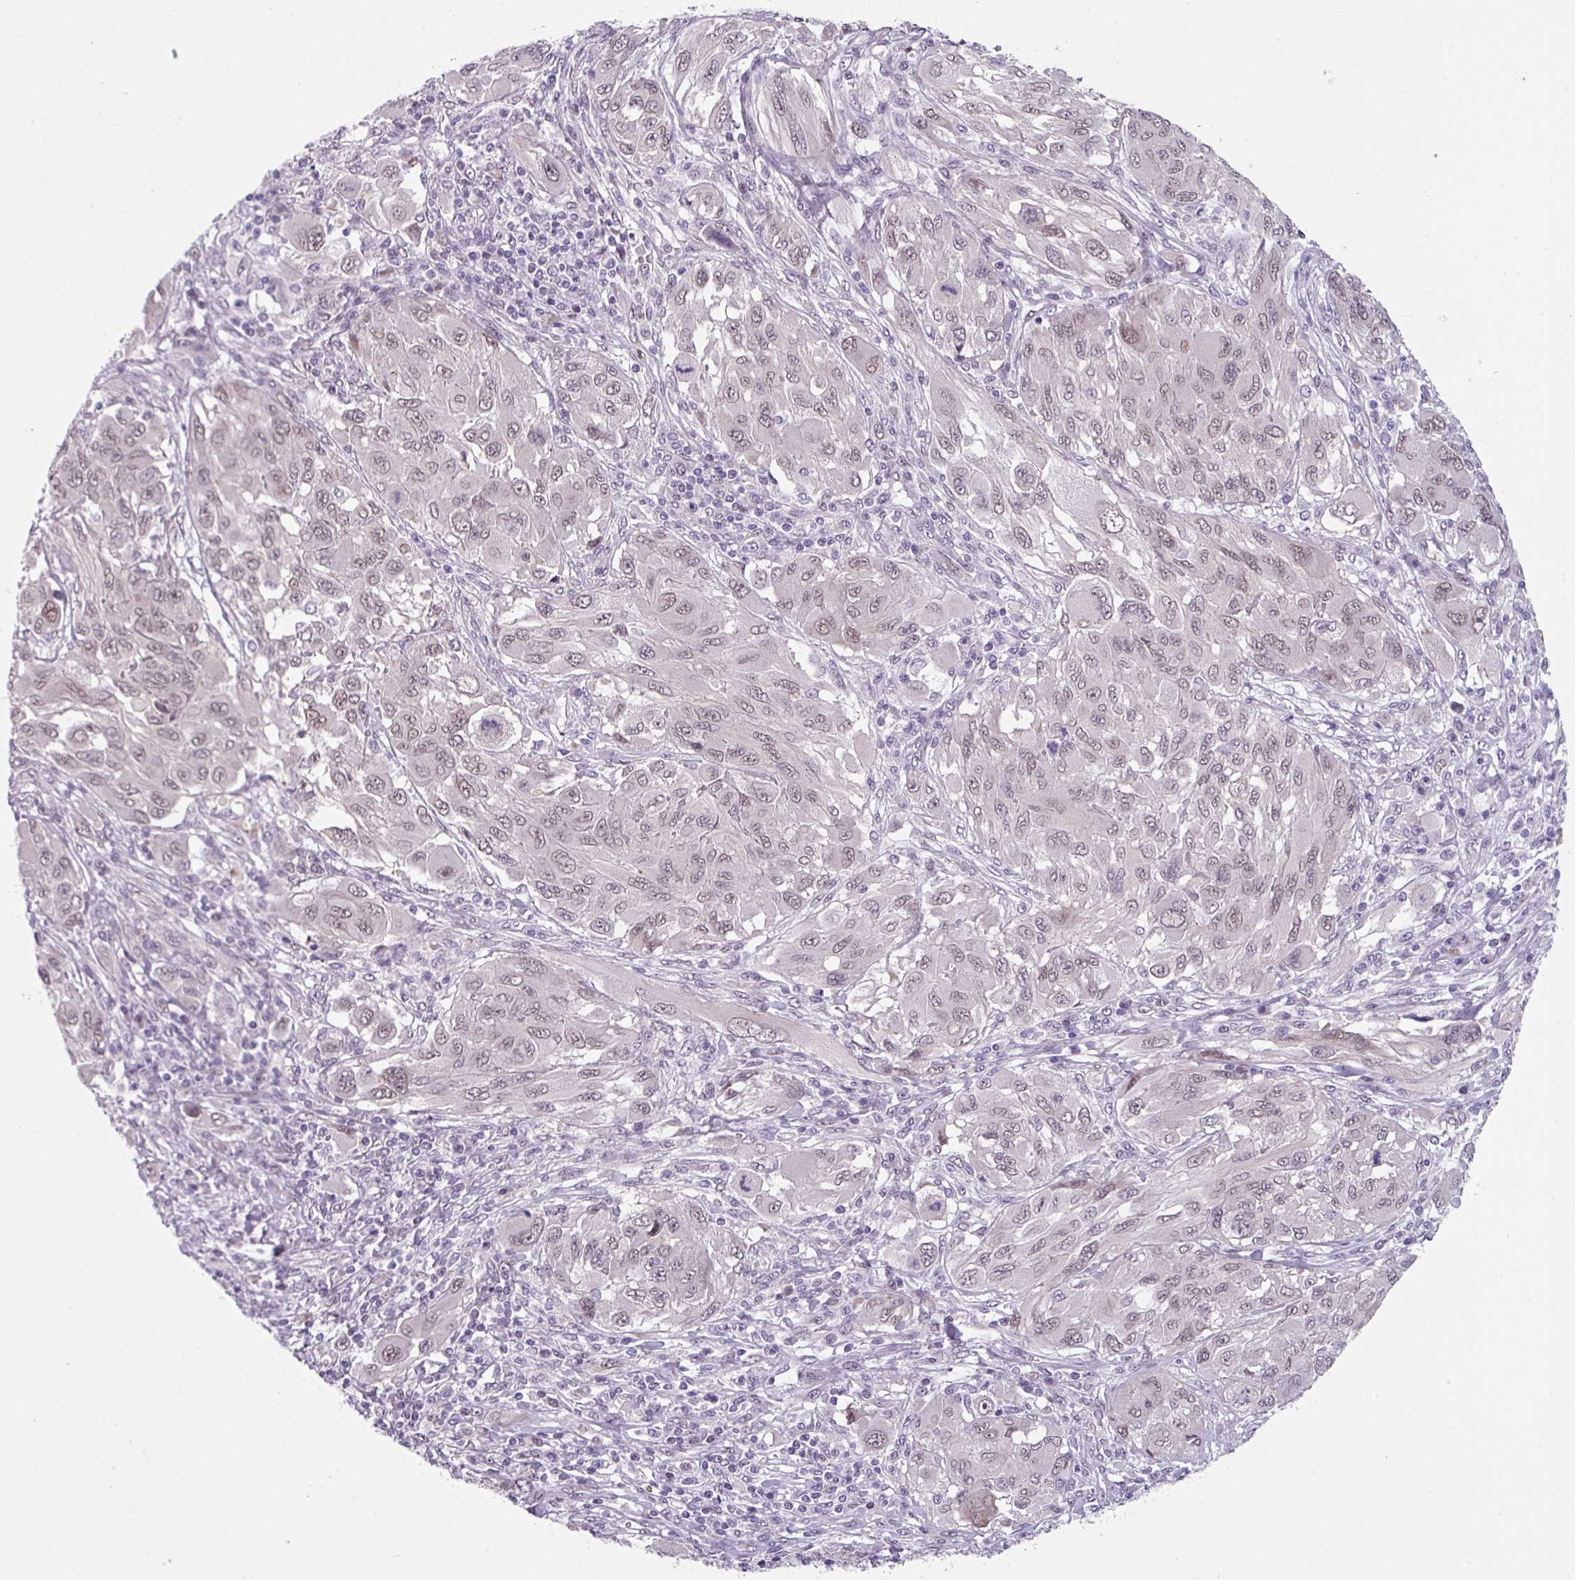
{"staining": {"intensity": "weak", "quantity": ">75%", "location": "nuclear"}, "tissue": "melanoma", "cell_type": "Tumor cells", "image_type": "cancer", "snomed": [{"axis": "morphology", "description": "Malignant melanoma, NOS"}, {"axis": "topography", "description": "Skin"}], "caption": "Brown immunohistochemical staining in malignant melanoma reveals weak nuclear positivity in about >75% of tumor cells.", "gene": "ZFP3", "patient": {"sex": "female", "age": 91}}